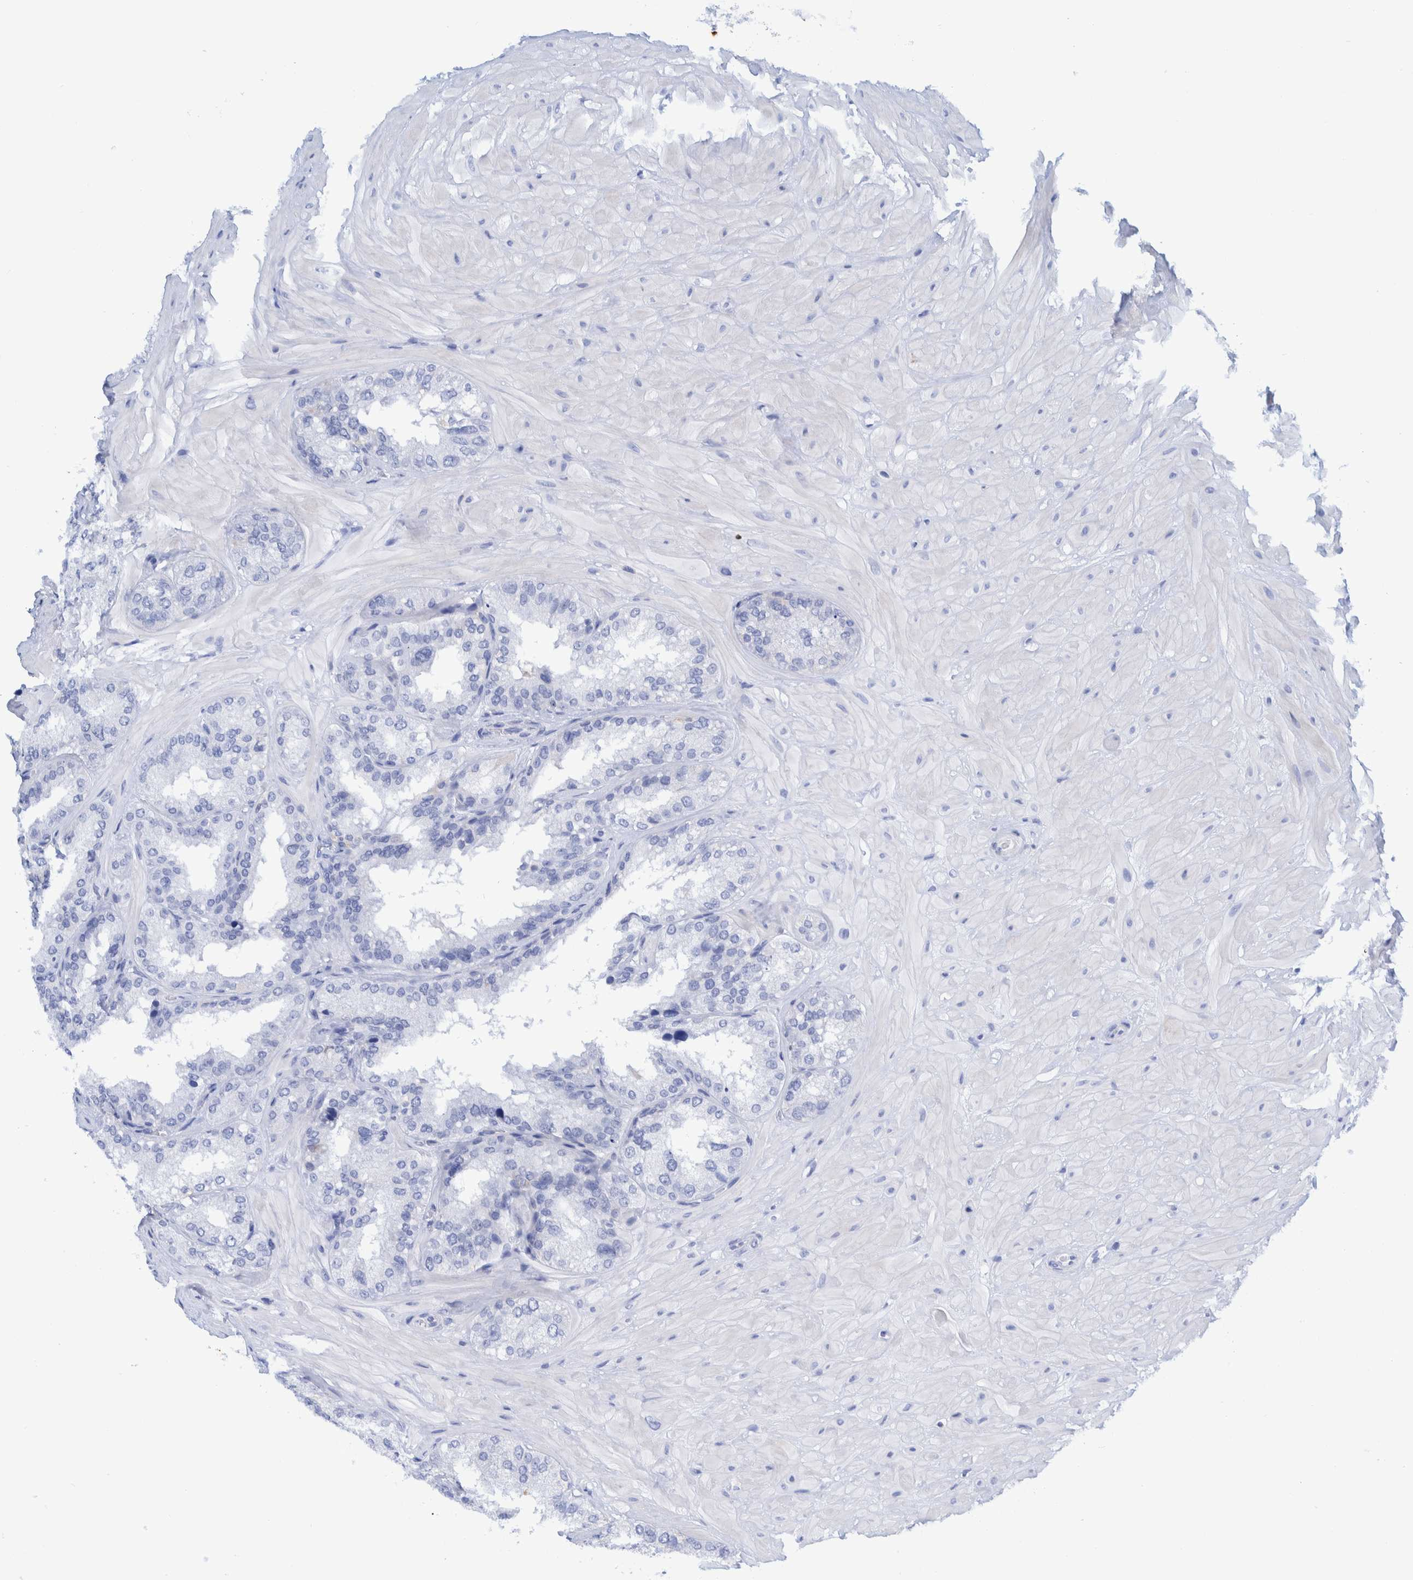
{"staining": {"intensity": "negative", "quantity": "none", "location": "none"}, "tissue": "seminal vesicle", "cell_type": "Glandular cells", "image_type": "normal", "snomed": [{"axis": "morphology", "description": "Normal tissue, NOS"}, {"axis": "topography", "description": "Prostate"}, {"axis": "topography", "description": "Seminal veicle"}], "caption": "Glandular cells are negative for protein expression in benign human seminal vesicle. (IHC, brightfield microscopy, high magnification).", "gene": "KRT14", "patient": {"sex": "male", "age": 51}}